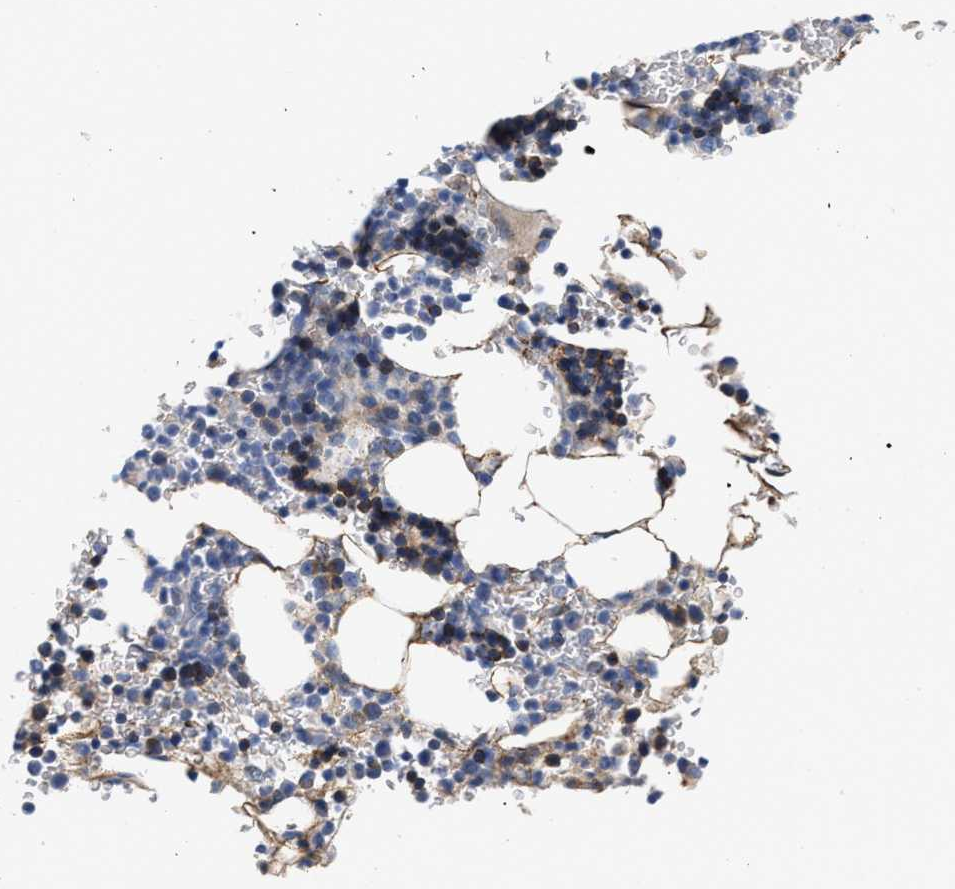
{"staining": {"intensity": "moderate", "quantity": "<25%", "location": "cytoplasmic/membranous"}, "tissue": "bone marrow", "cell_type": "Hematopoietic cells", "image_type": "normal", "snomed": [{"axis": "morphology", "description": "Normal tissue, NOS"}, {"axis": "topography", "description": "Bone marrow"}], "caption": "Immunohistochemistry (IHC) (DAB) staining of normal human bone marrow shows moderate cytoplasmic/membranous protein expression in approximately <25% of hematopoietic cells.", "gene": "RINT1", "patient": {"sex": "female", "age": 81}}